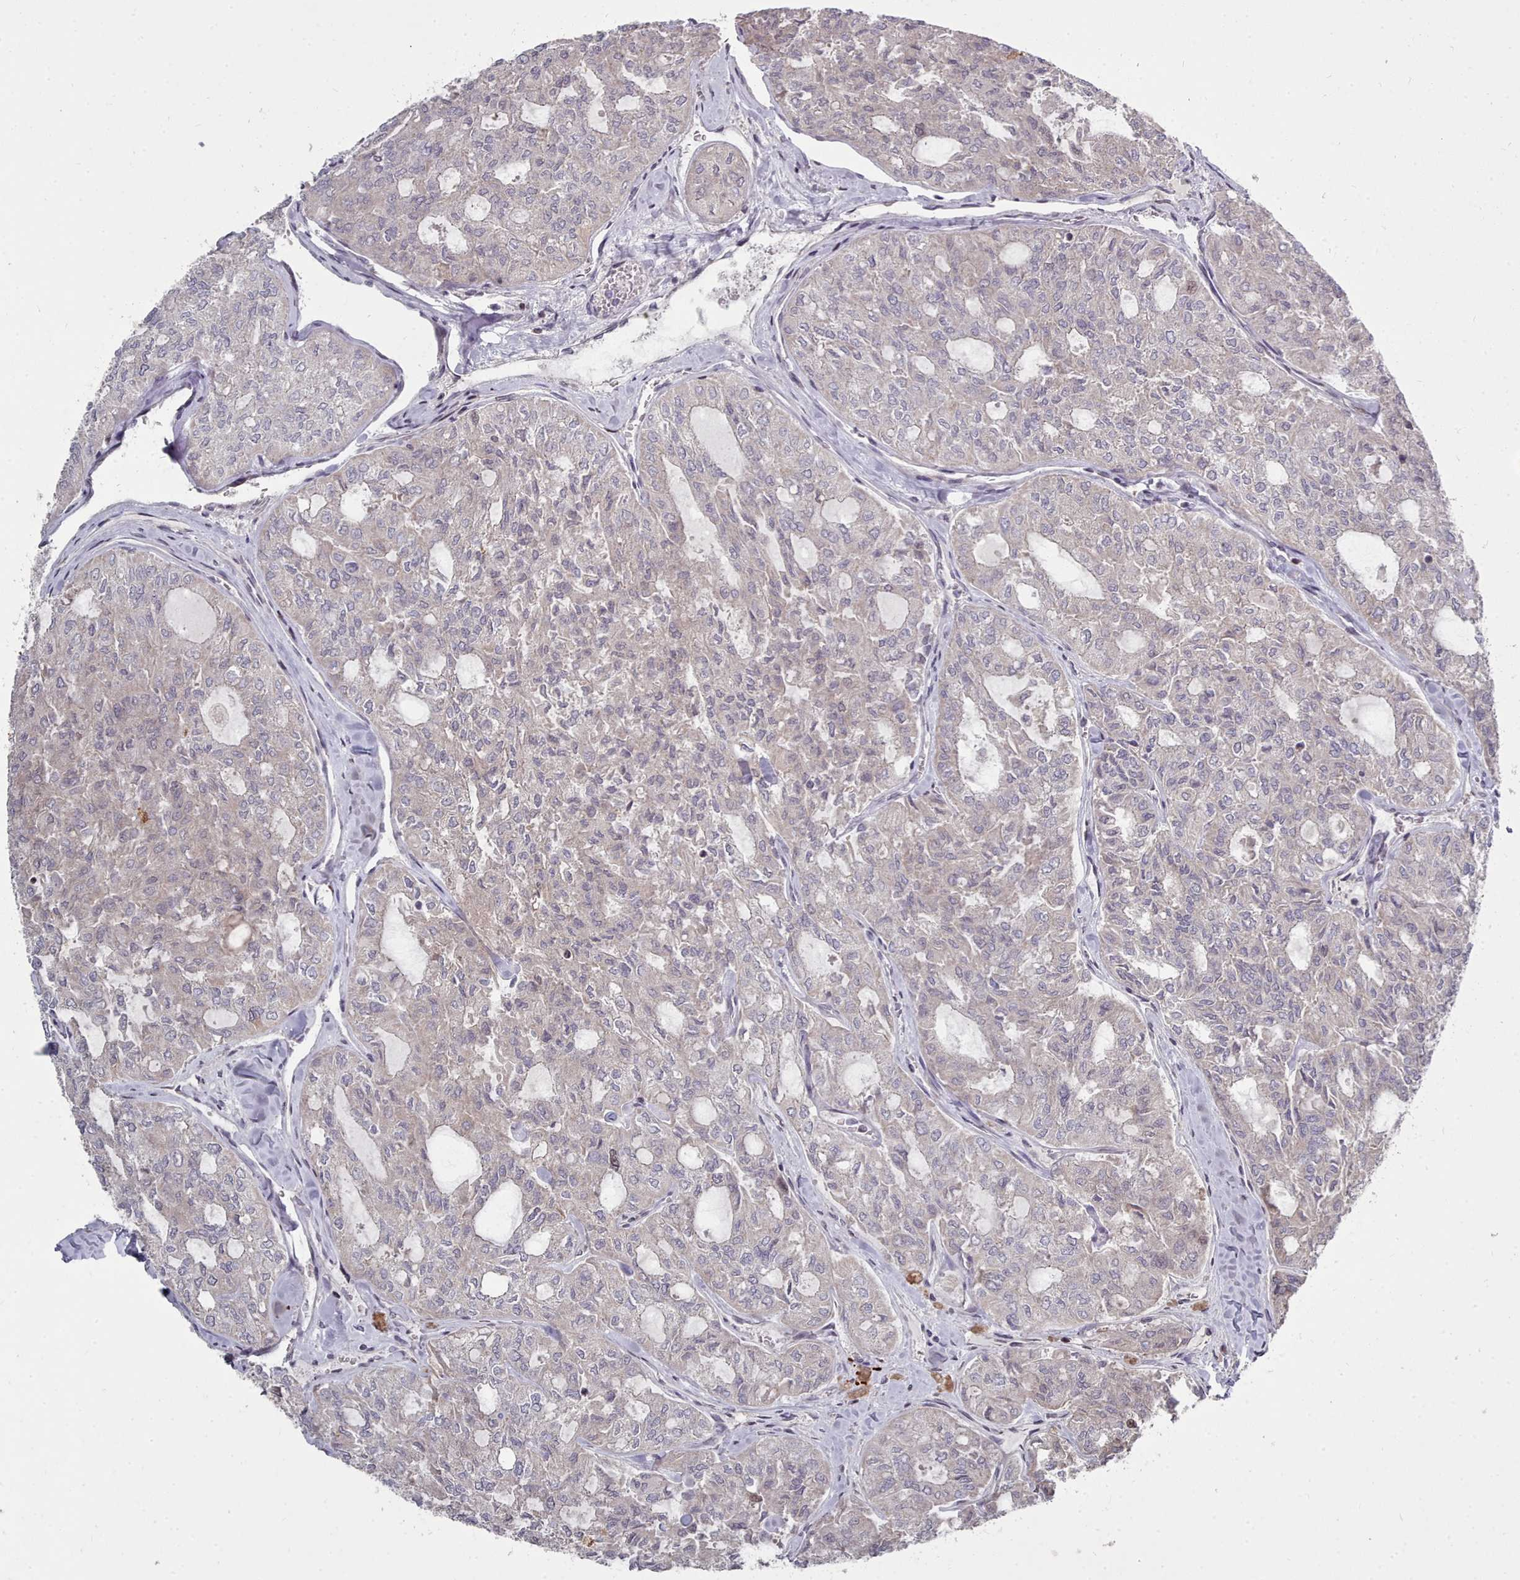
{"staining": {"intensity": "negative", "quantity": "none", "location": "none"}, "tissue": "thyroid cancer", "cell_type": "Tumor cells", "image_type": "cancer", "snomed": [{"axis": "morphology", "description": "Follicular adenoma carcinoma, NOS"}, {"axis": "topography", "description": "Thyroid gland"}], "caption": "Tumor cells are negative for brown protein staining in thyroid follicular adenoma carcinoma.", "gene": "ACKR3", "patient": {"sex": "male", "age": 75}}